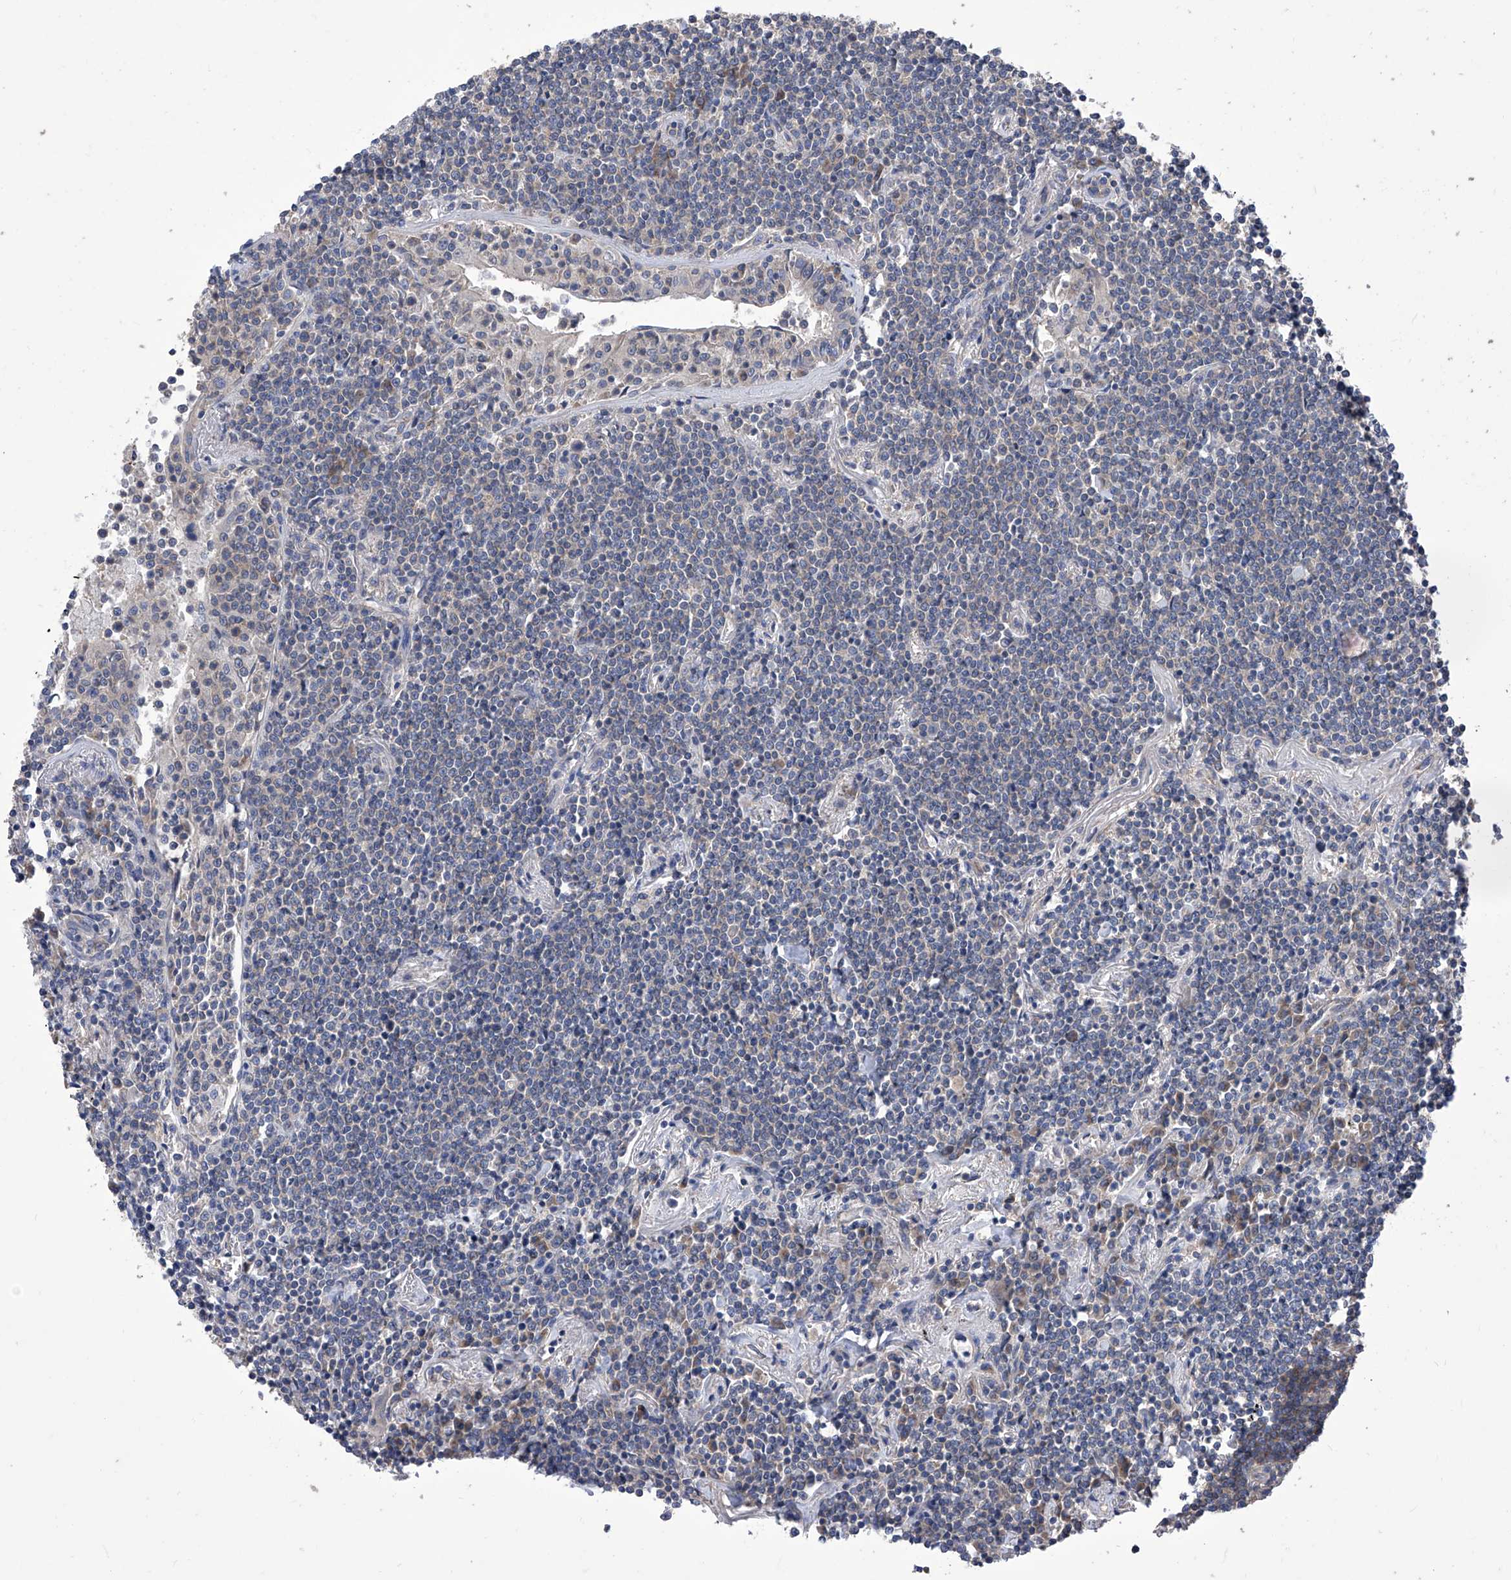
{"staining": {"intensity": "negative", "quantity": "none", "location": "none"}, "tissue": "lymphoma", "cell_type": "Tumor cells", "image_type": "cancer", "snomed": [{"axis": "morphology", "description": "Malignant lymphoma, non-Hodgkin's type, Low grade"}, {"axis": "topography", "description": "Lung"}], "caption": "Tumor cells show no significant staining in low-grade malignant lymphoma, non-Hodgkin's type. The staining is performed using DAB brown chromogen with nuclei counter-stained in using hematoxylin.", "gene": "TJAP1", "patient": {"sex": "female", "age": 71}}